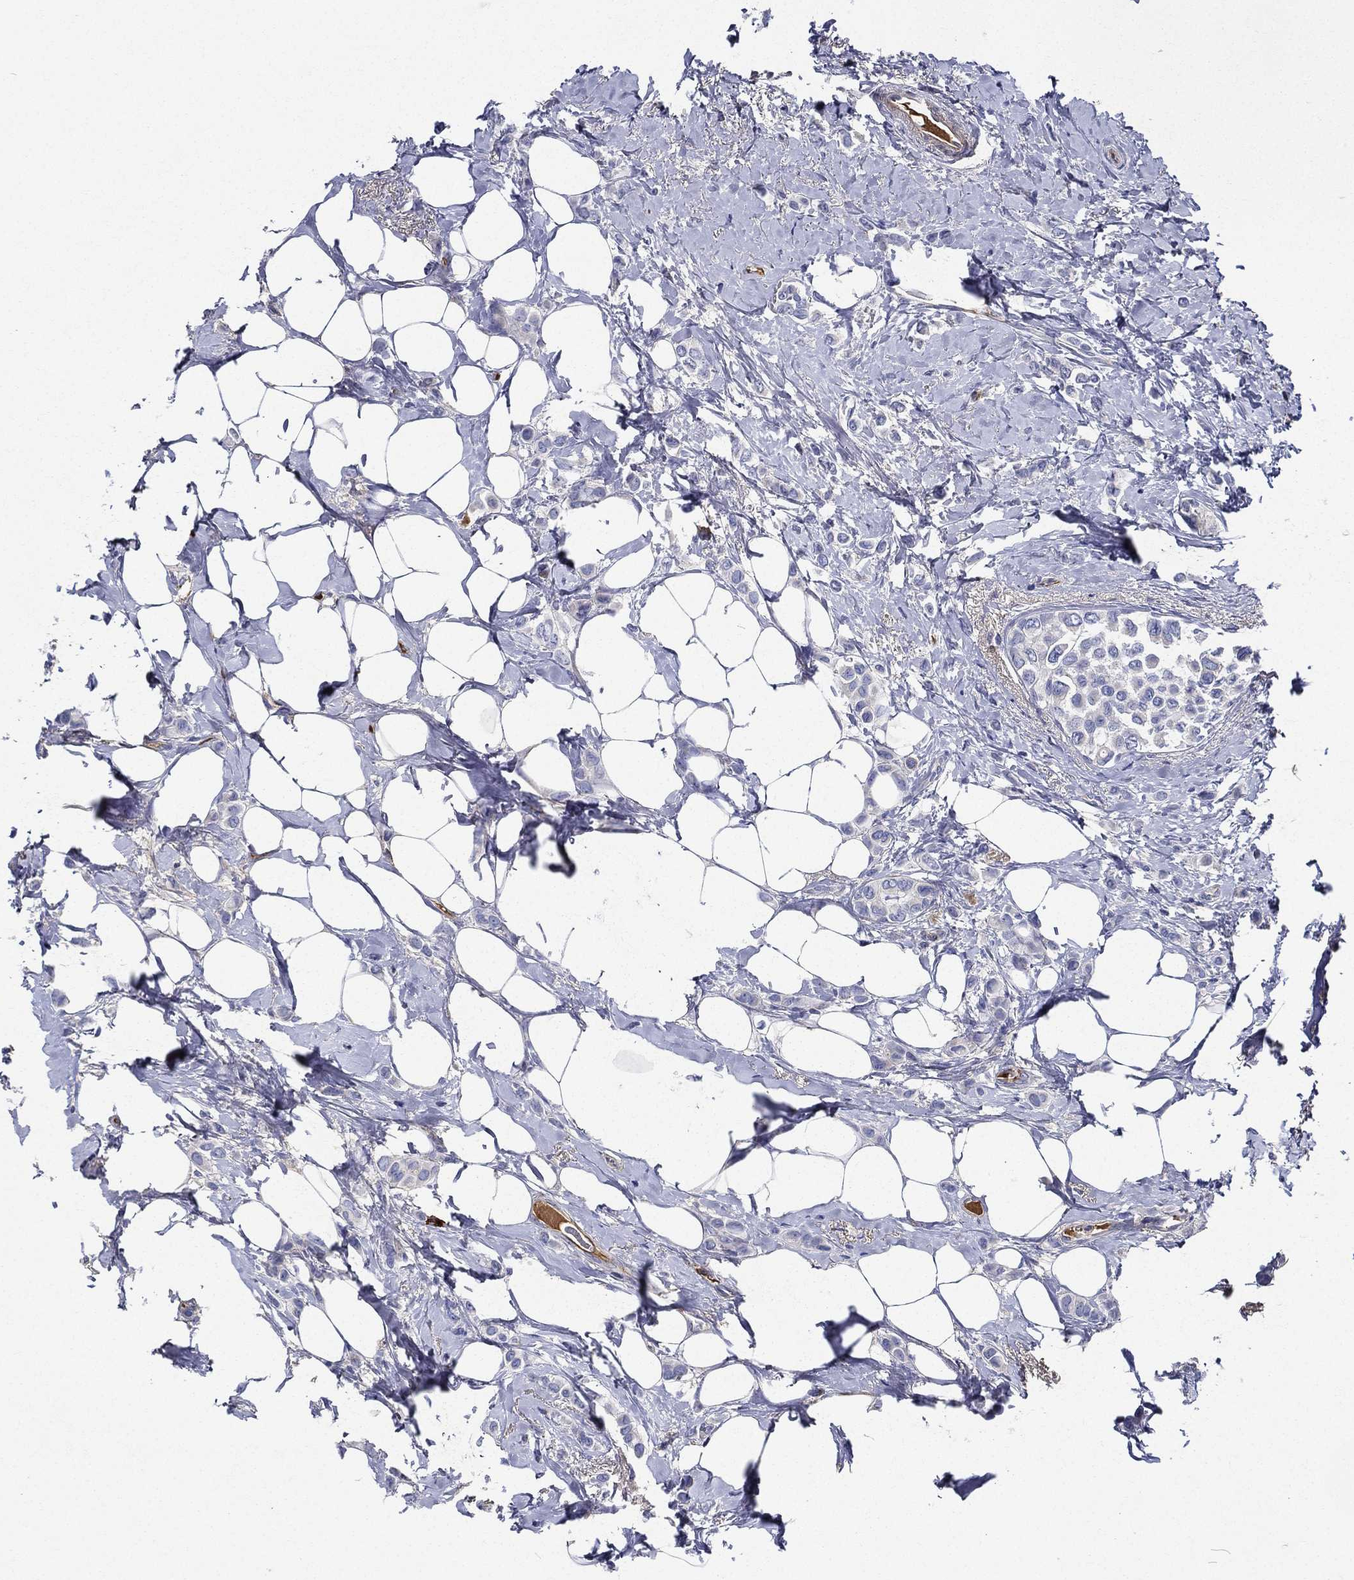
{"staining": {"intensity": "negative", "quantity": "none", "location": "none"}, "tissue": "breast cancer", "cell_type": "Tumor cells", "image_type": "cancer", "snomed": [{"axis": "morphology", "description": "Lobular carcinoma"}, {"axis": "topography", "description": "Breast"}], "caption": "Immunohistochemistry photomicrograph of neoplastic tissue: lobular carcinoma (breast) stained with DAB (3,3'-diaminobenzidine) reveals no significant protein staining in tumor cells. (DAB immunohistochemistry with hematoxylin counter stain).", "gene": "TMPRSS11D", "patient": {"sex": "female", "age": 66}}